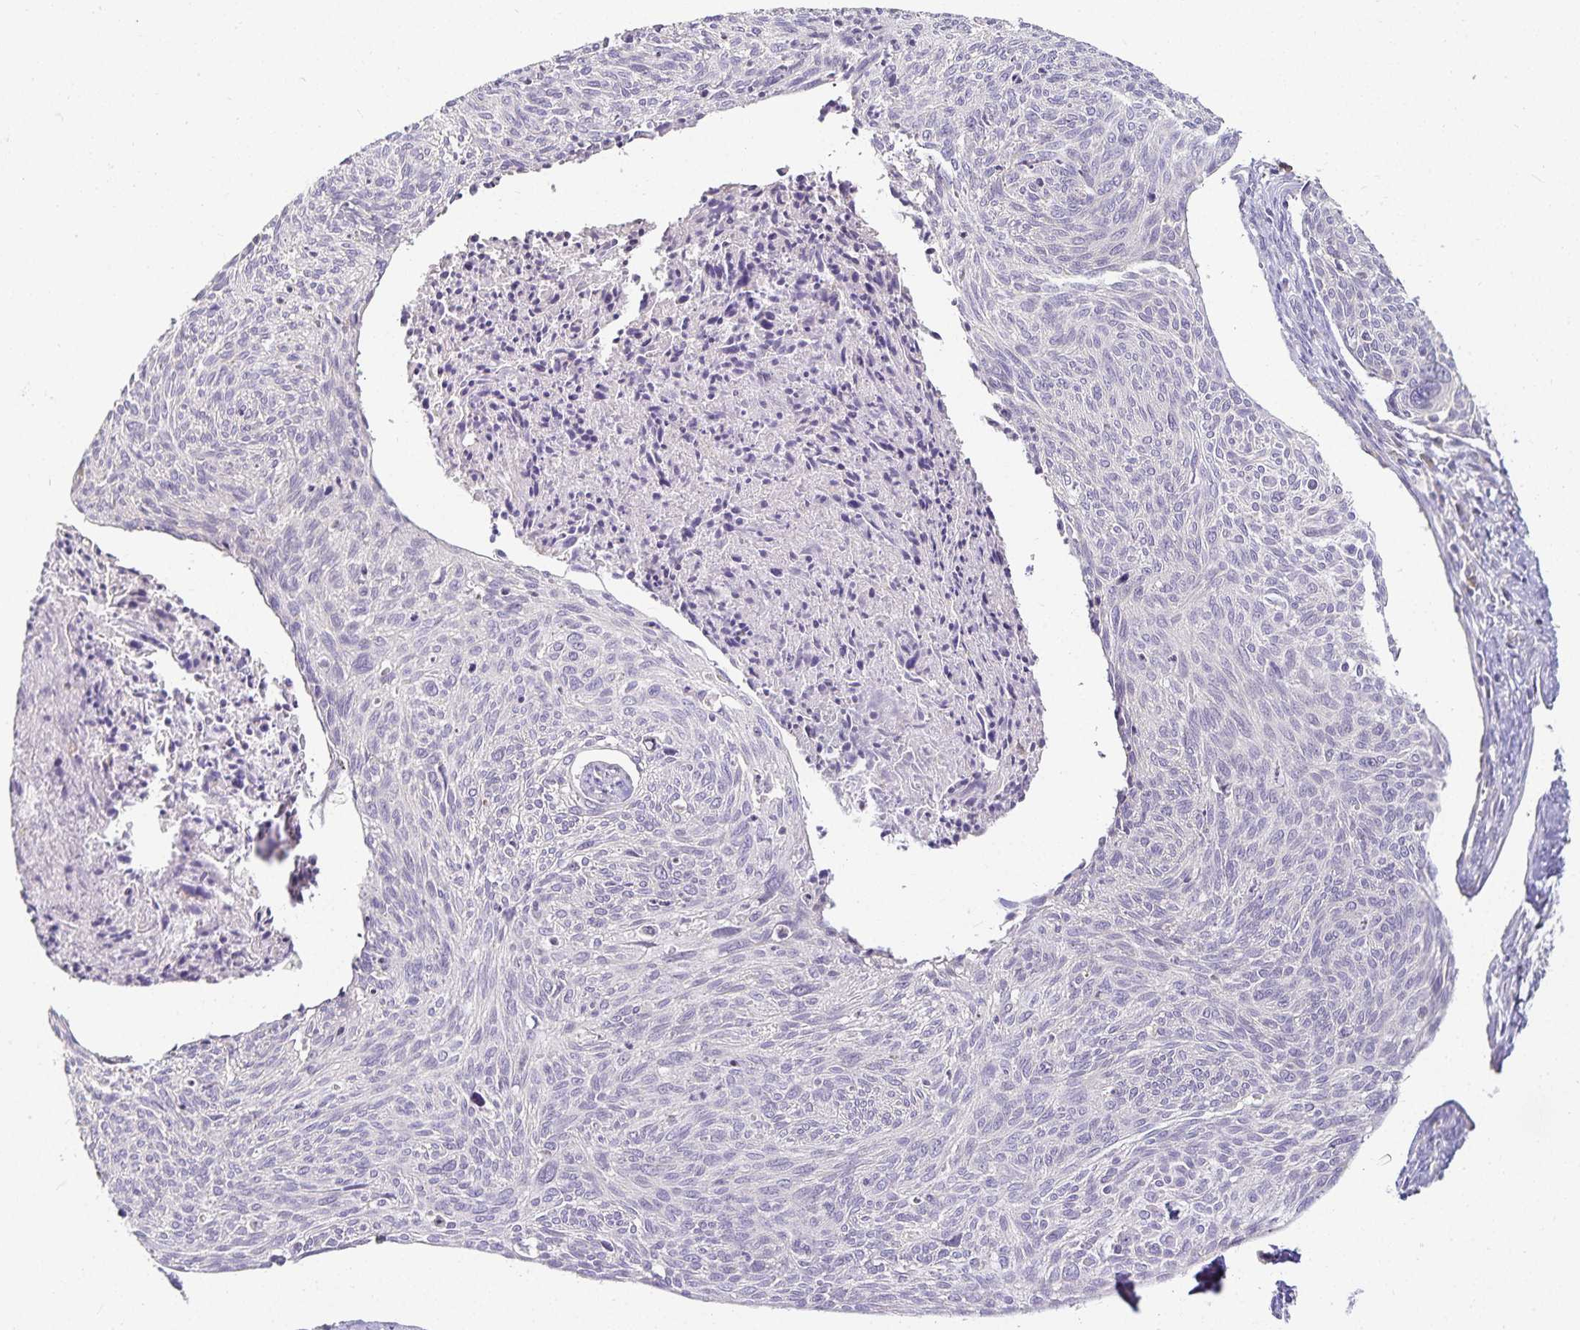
{"staining": {"intensity": "negative", "quantity": "none", "location": "none"}, "tissue": "cervical cancer", "cell_type": "Tumor cells", "image_type": "cancer", "snomed": [{"axis": "morphology", "description": "Squamous cell carcinoma, NOS"}, {"axis": "topography", "description": "Cervix"}], "caption": "IHC of human cervical cancer exhibits no positivity in tumor cells.", "gene": "GP2", "patient": {"sex": "female", "age": 49}}